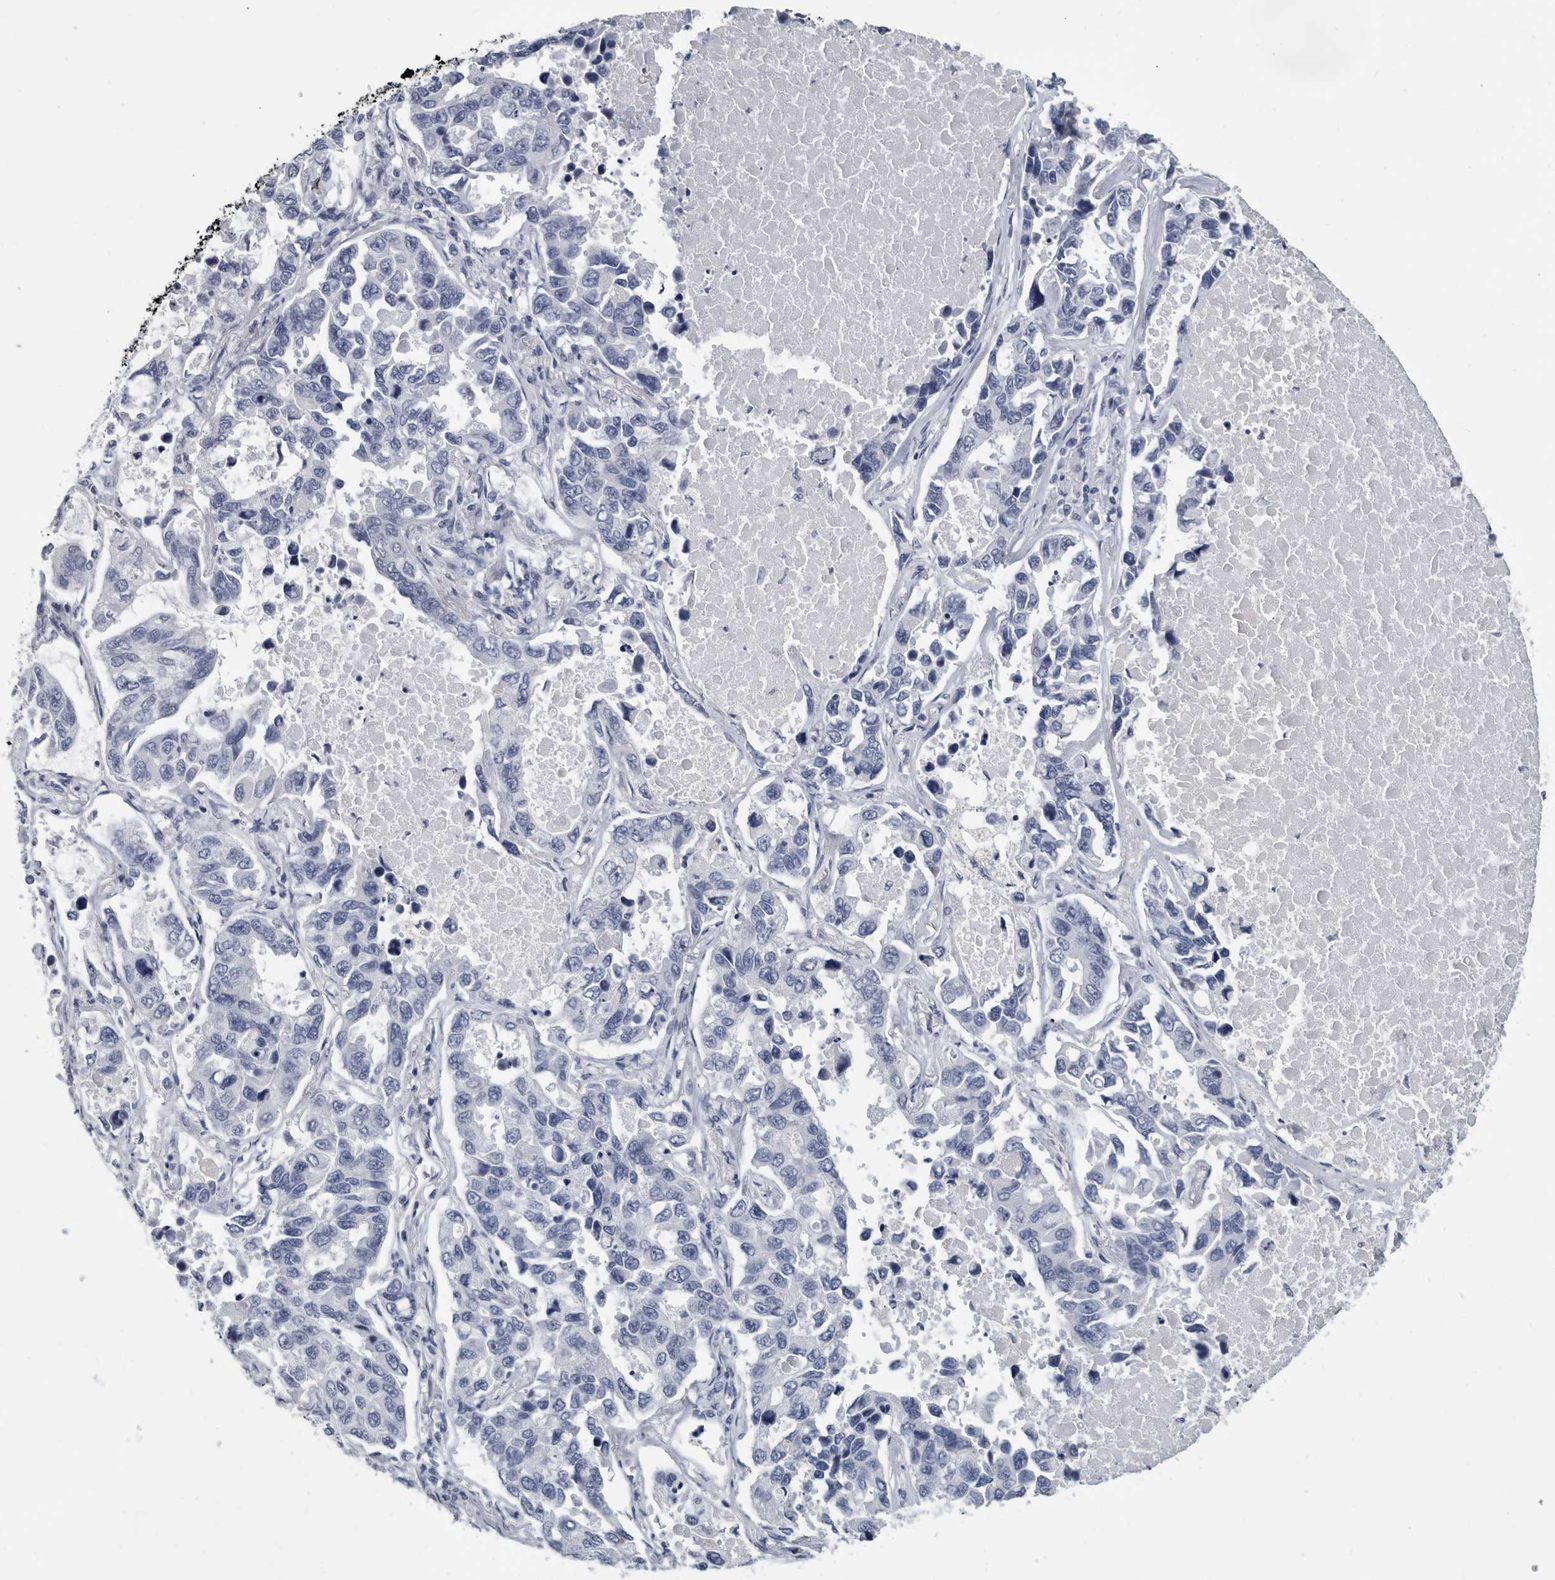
{"staining": {"intensity": "negative", "quantity": "none", "location": "none"}, "tissue": "lung cancer", "cell_type": "Tumor cells", "image_type": "cancer", "snomed": [{"axis": "morphology", "description": "Adenocarcinoma, NOS"}, {"axis": "topography", "description": "Lung"}], "caption": "Micrograph shows no protein staining in tumor cells of lung cancer (adenocarcinoma) tissue. (Brightfield microscopy of DAB immunohistochemistry at high magnification).", "gene": "WRAP73", "patient": {"sex": "male", "age": 64}}